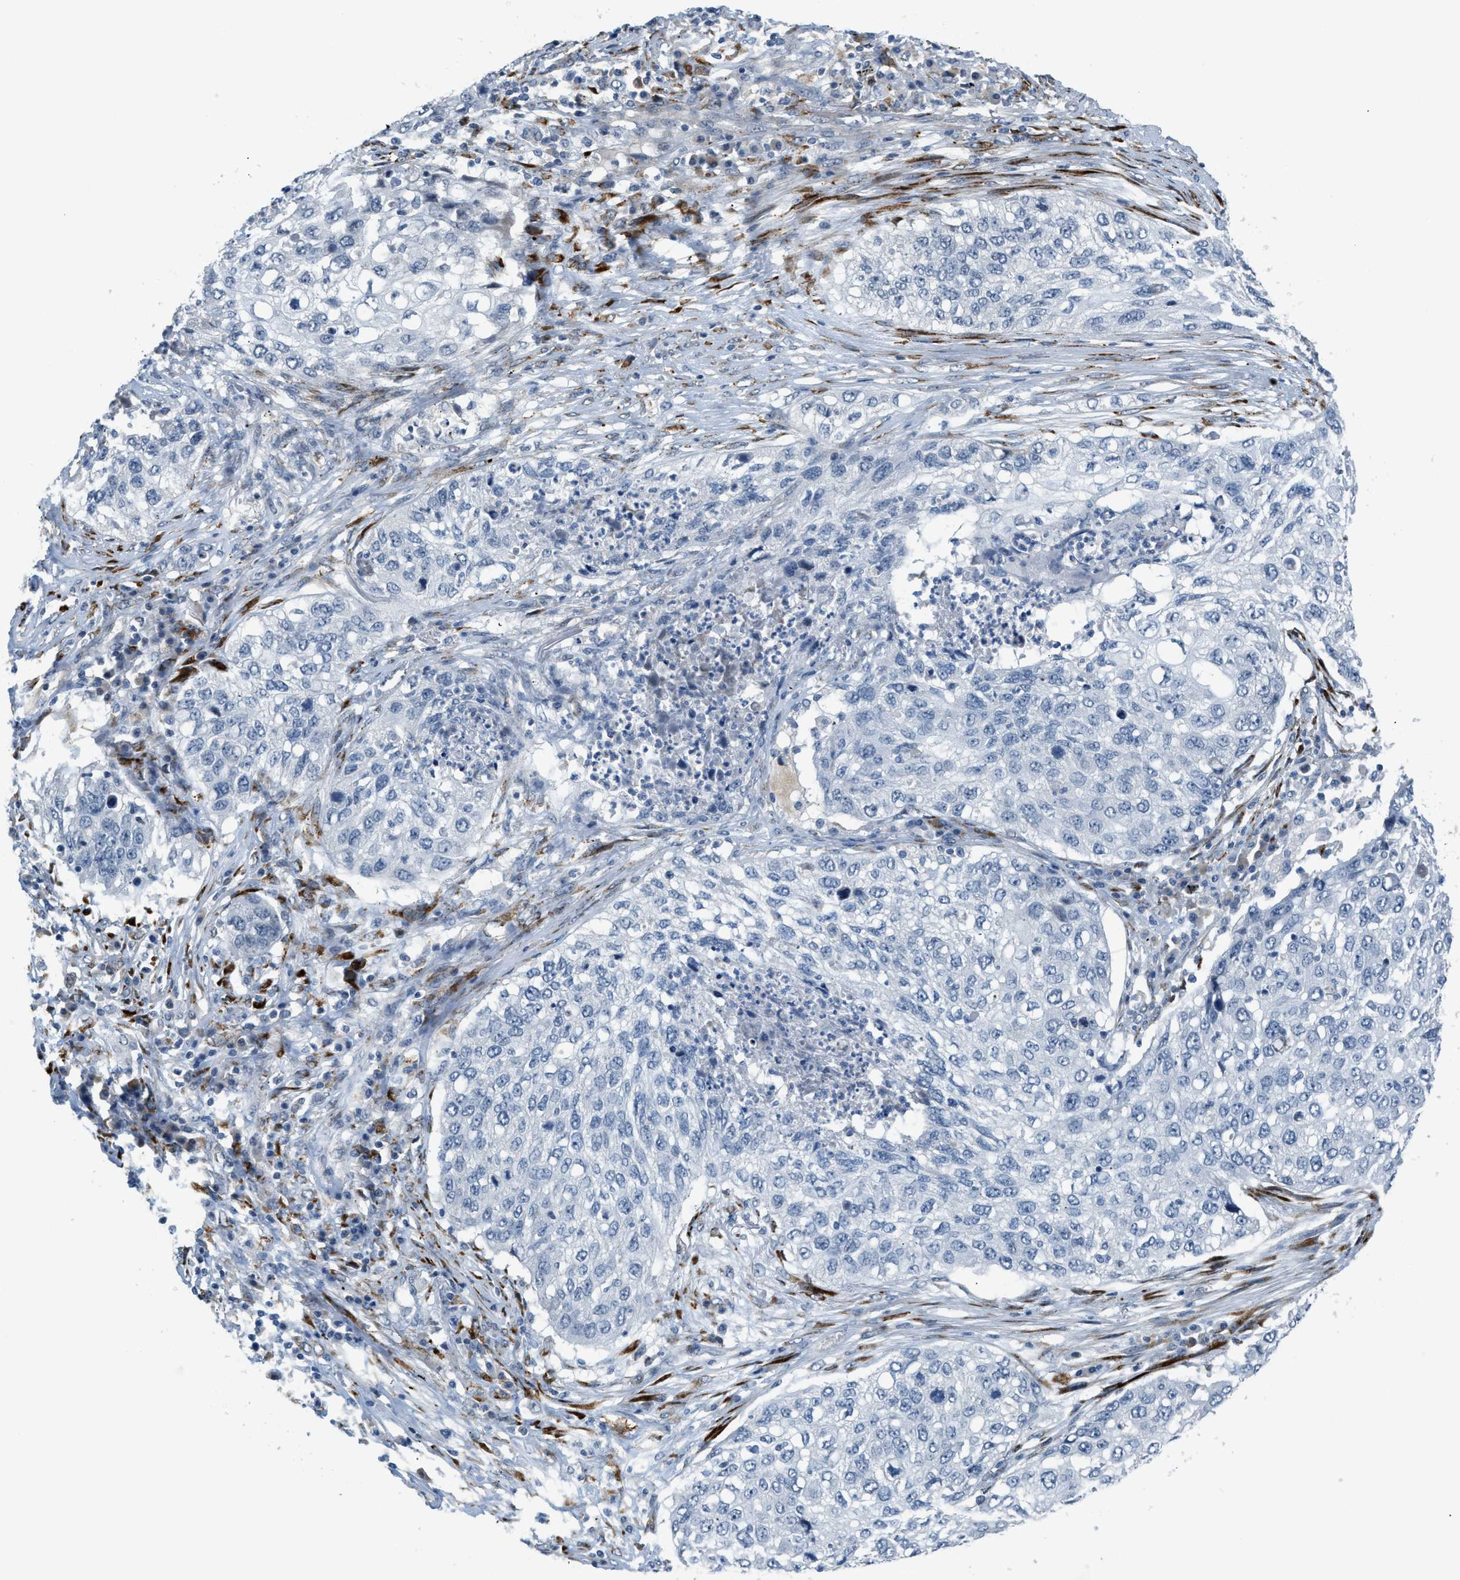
{"staining": {"intensity": "negative", "quantity": "none", "location": "none"}, "tissue": "lung cancer", "cell_type": "Tumor cells", "image_type": "cancer", "snomed": [{"axis": "morphology", "description": "Squamous cell carcinoma, NOS"}, {"axis": "topography", "description": "Lung"}], "caption": "High magnification brightfield microscopy of lung cancer stained with DAB (3,3'-diaminobenzidine) (brown) and counterstained with hematoxylin (blue): tumor cells show no significant positivity.", "gene": "TMEM154", "patient": {"sex": "female", "age": 63}}